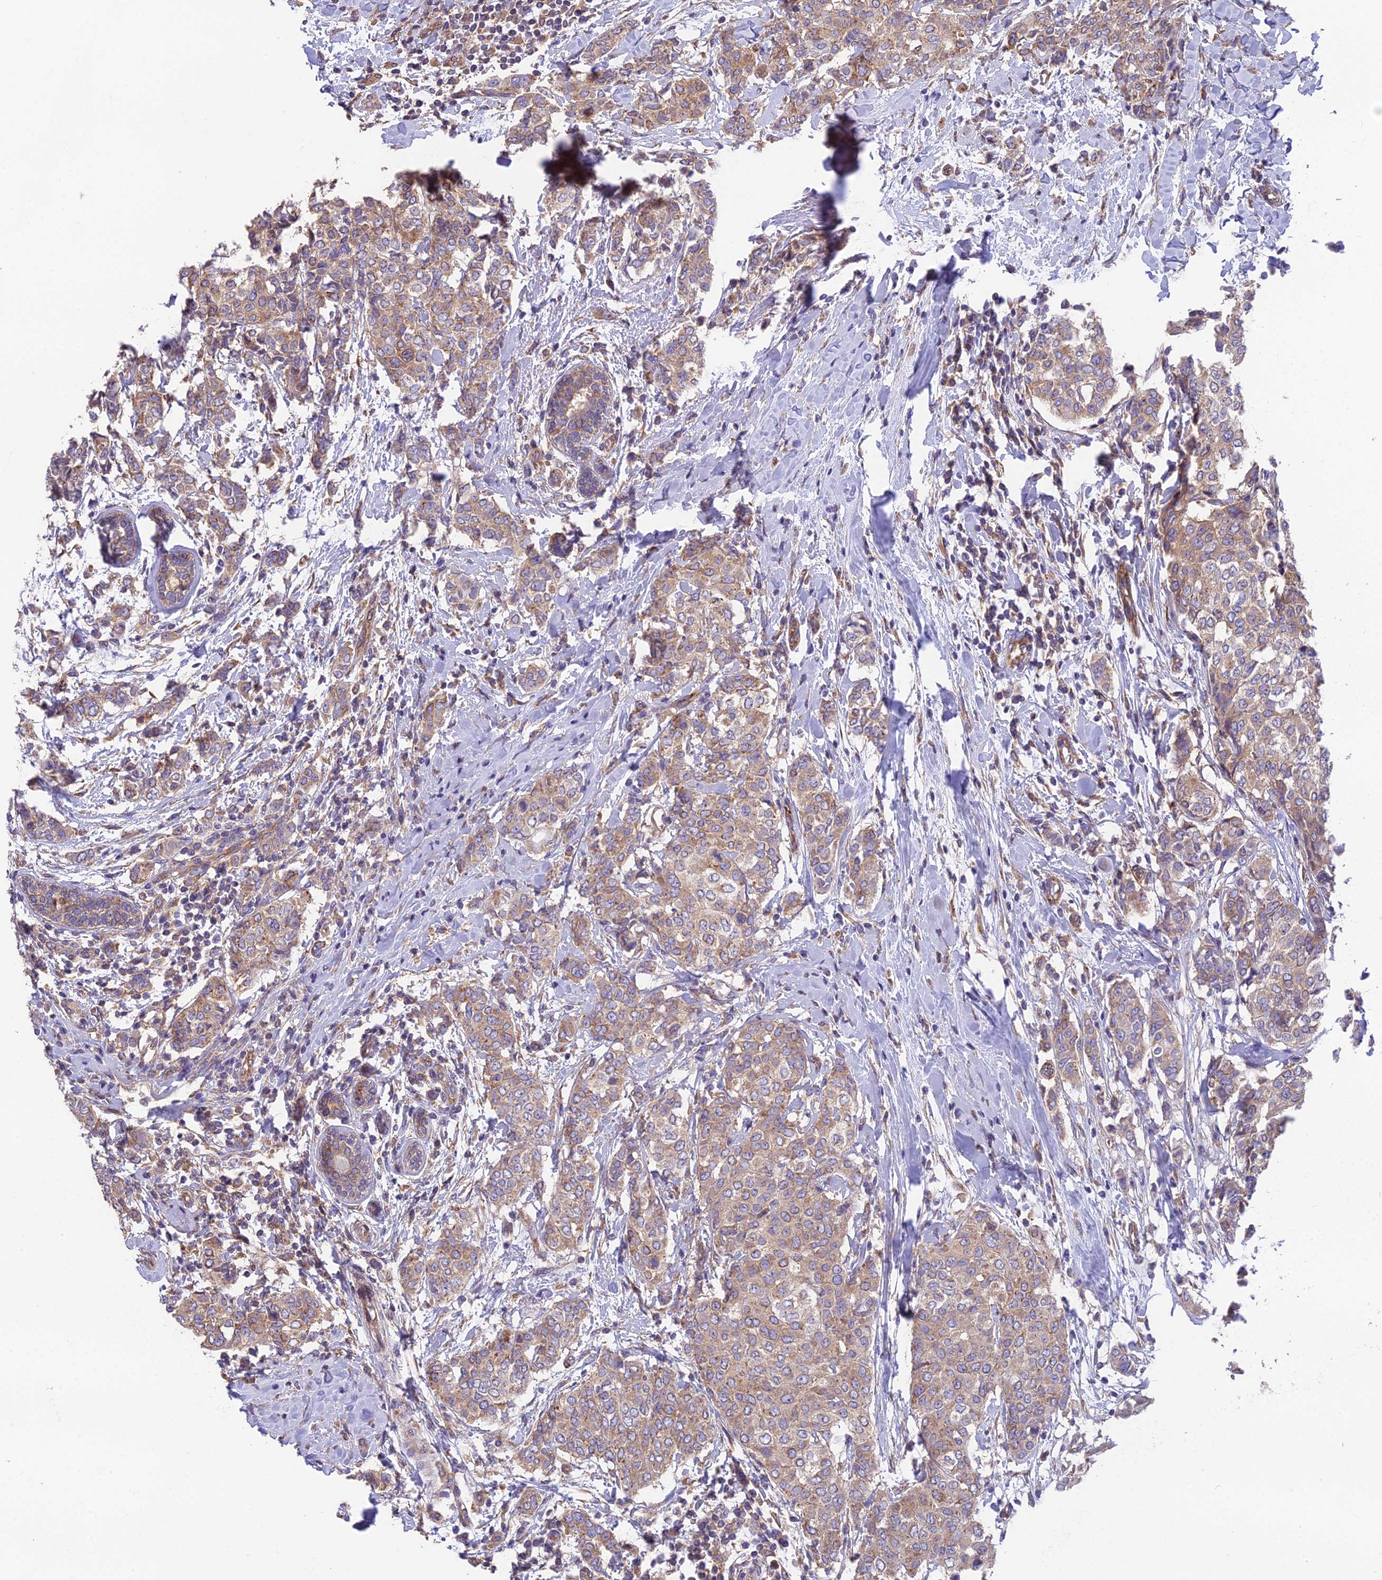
{"staining": {"intensity": "moderate", "quantity": ">75%", "location": "cytoplasmic/membranous"}, "tissue": "breast cancer", "cell_type": "Tumor cells", "image_type": "cancer", "snomed": [{"axis": "morphology", "description": "Lobular carcinoma"}, {"axis": "topography", "description": "Breast"}], "caption": "Immunohistochemistry (IHC) image of neoplastic tissue: lobular carcinoma (breast) stained using immunohistochemistry exhibits medium levels of moderate protein expression localized specifically in the cytoplasmic/membranous of tumor cells, appearing as a cytoplasmic/membranous brown color.", "gene": "BLOC1S4", "patient": {"sex": "female", "age": 51}}